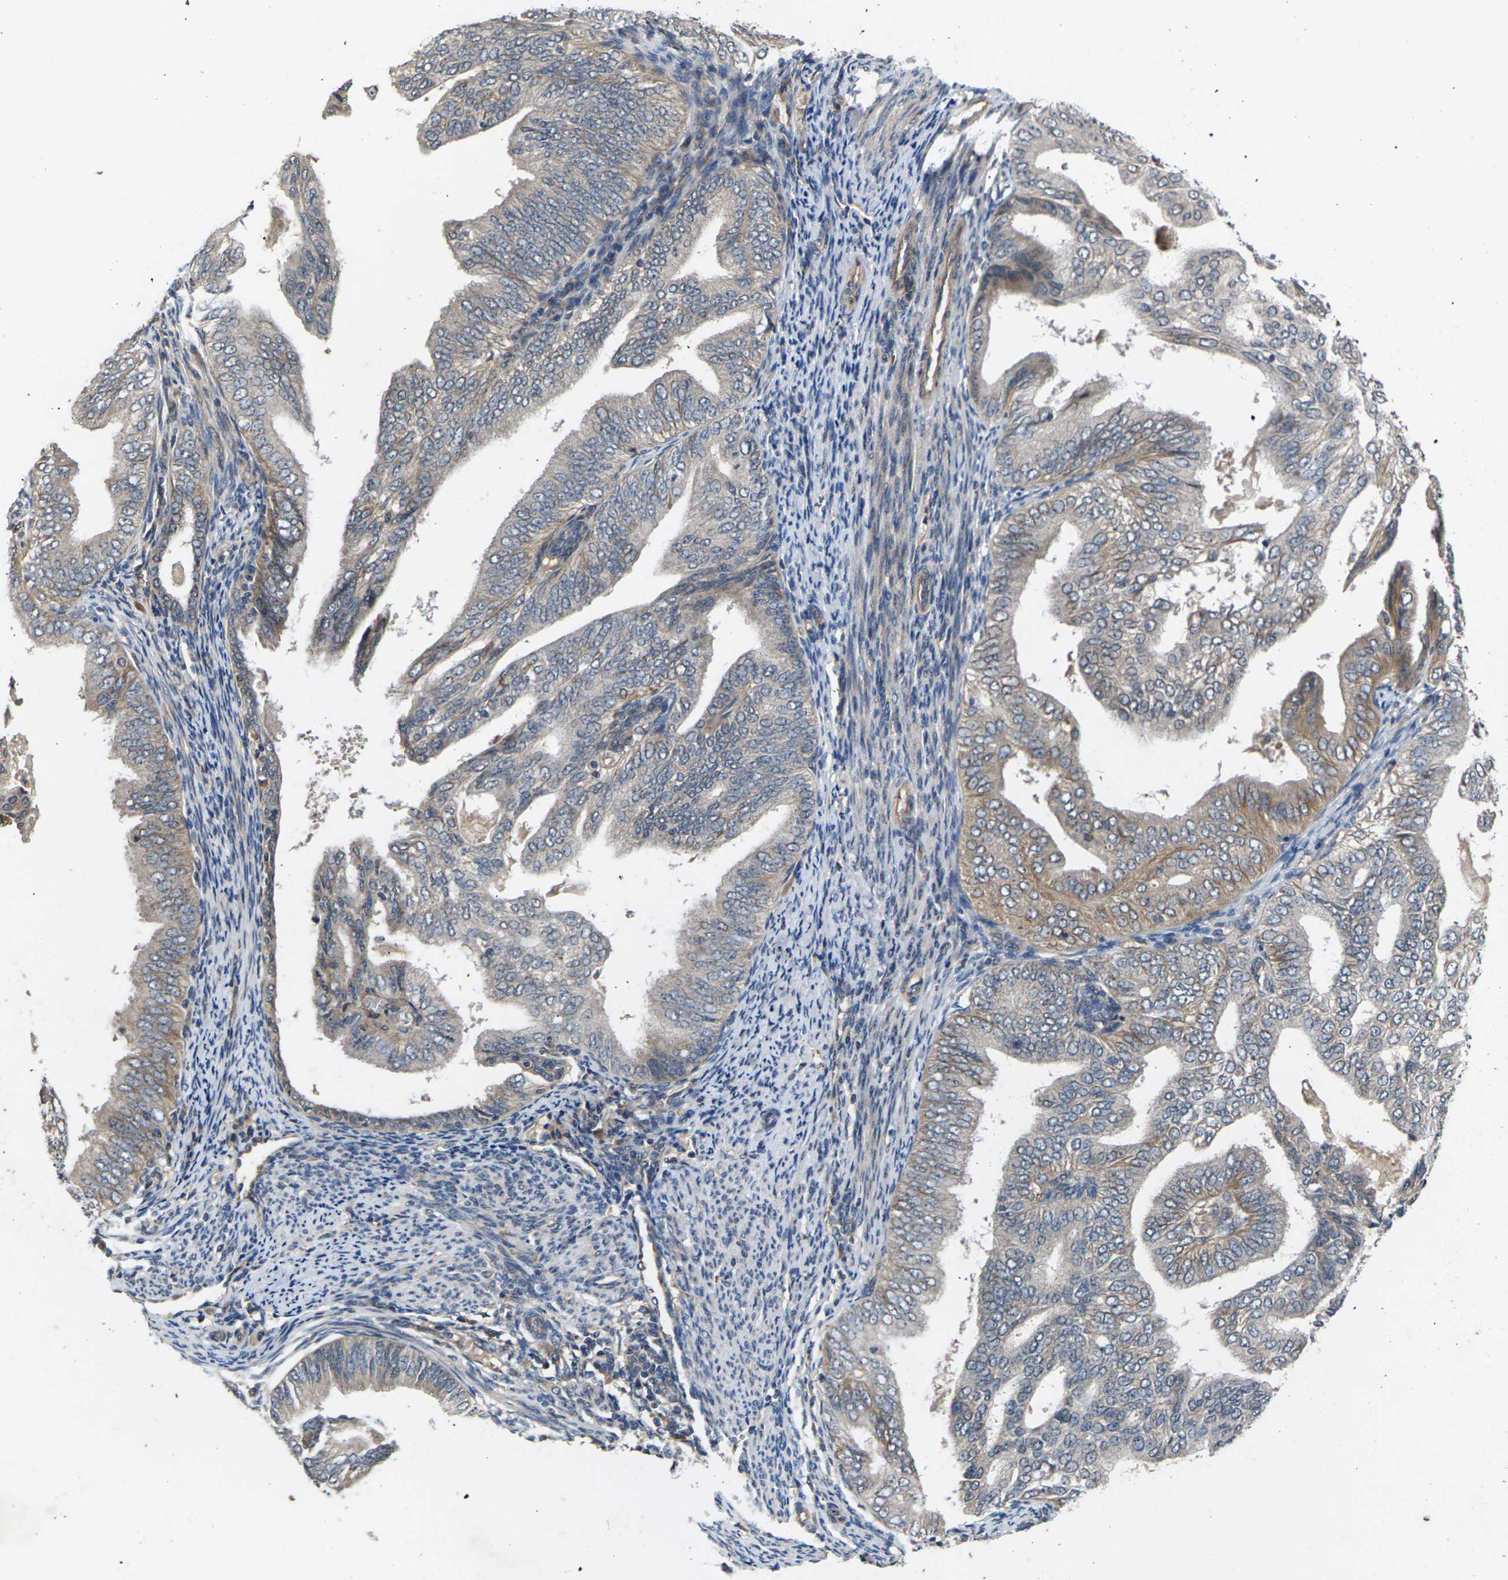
{"staining": {"intensity": "moderate", "quantity": ">75%", "location": "cytoplasmic/membranous"}, "tissue": "endometrial cancer", "cell_type": "Tumor cells", "image_type": "cancer", "snomed": [{"axis": "morphology", "description": "Adenocarcinoma, NOS"}, {"axis": "topography", "description": "Endometrium"}], "caption": "Immunohistochemistry (IHC) of human endometrial cancer (adenocarcinoma) exhibits medium levels of moderate cytoplasmic/membranous staining in approximately >75% of tumor cells.", "gene": "DKK2", "patient": {"sex": "female", "age": 58}}